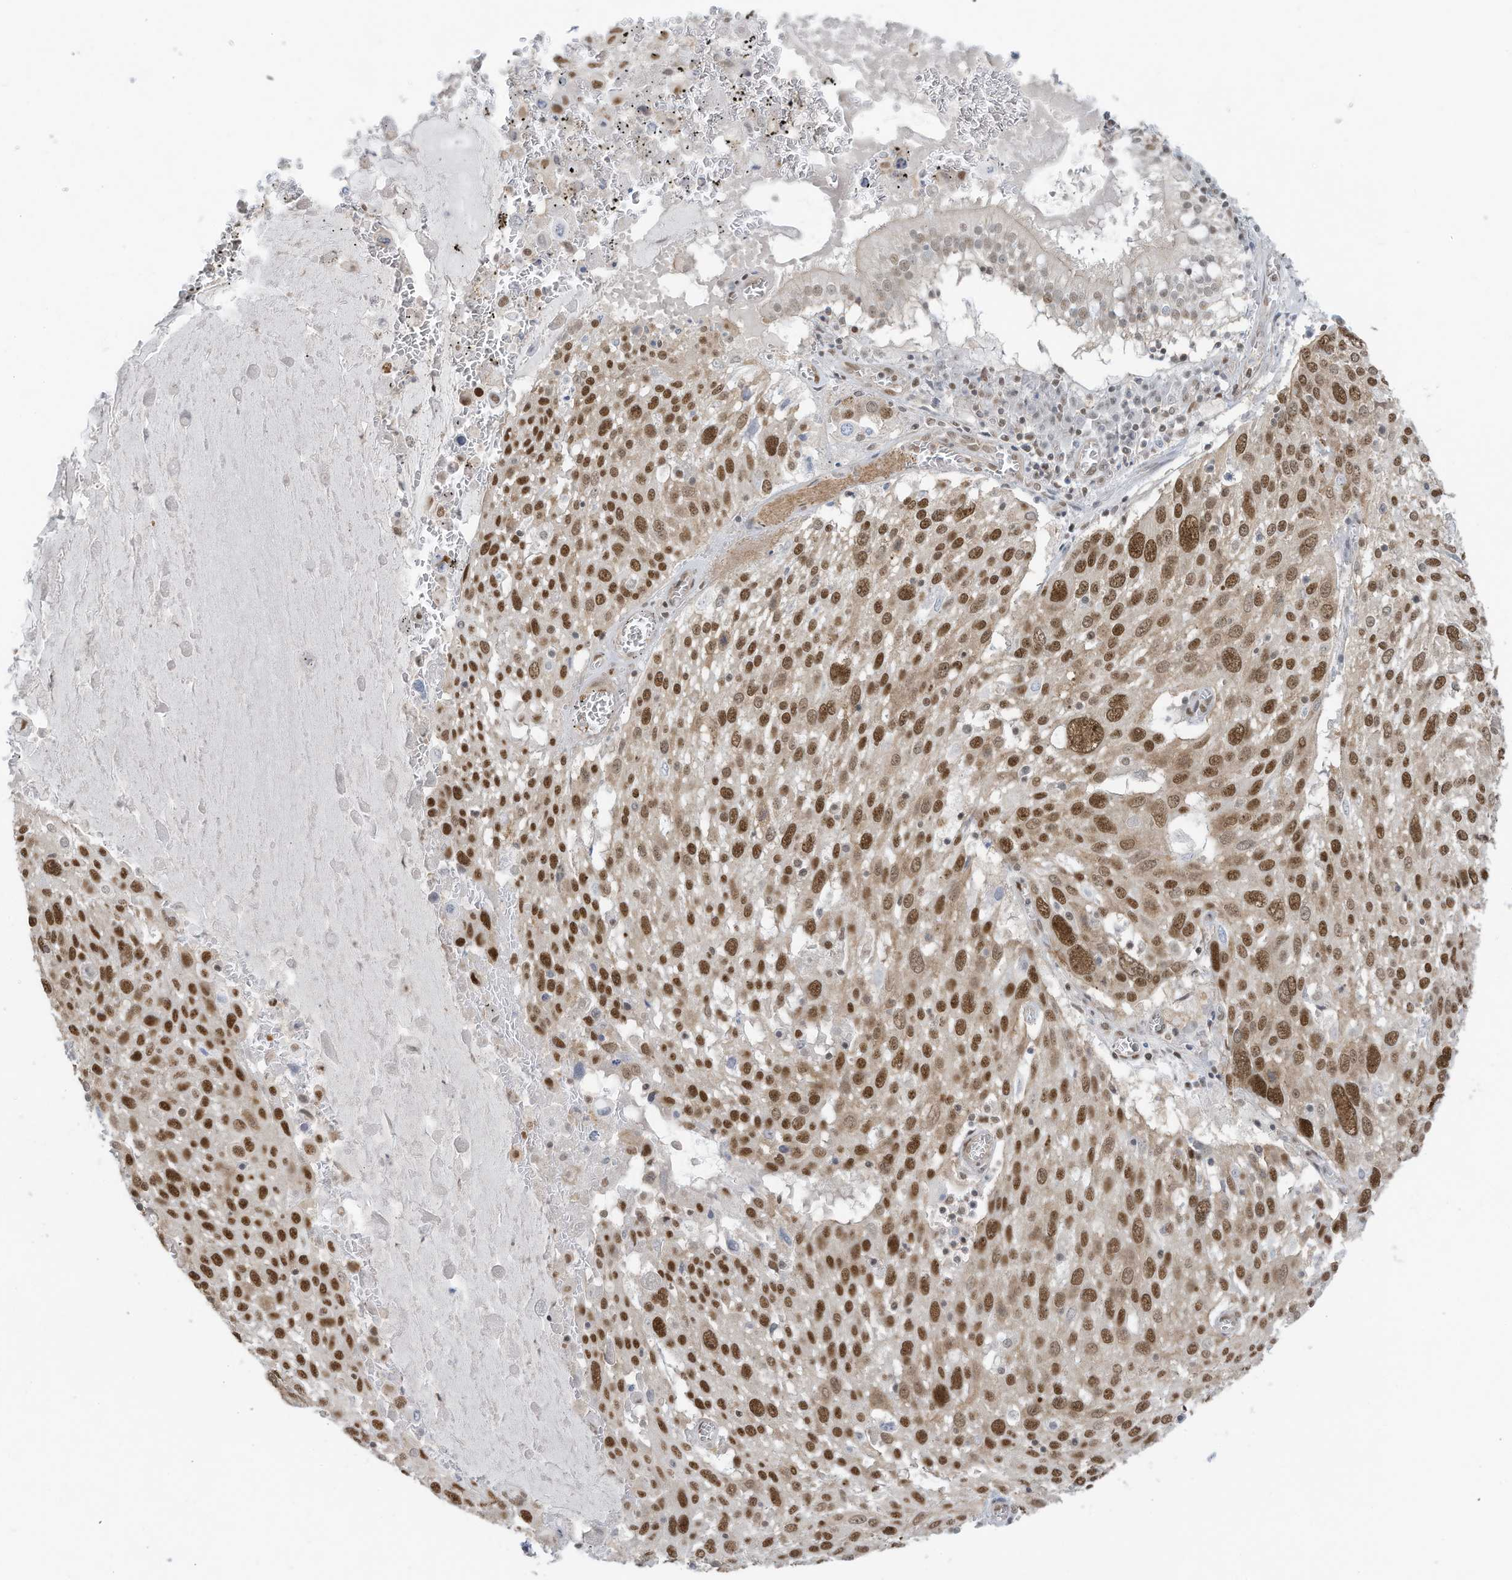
{"staining": {"intensity": "strong", "quantity": ">75%", "location": "nuclear"}, "tissue": "lung cancer", "cell_type": "Tumor cells", "image_type": "cancer", "snomed": [{"axis": "morphology", "description": "Squamous cell carcinoma, NOS"}, {"axis": "topography", "description": "Lung"}], "caption": "A brown stain shows strong nuclear expression of a protein in human lung cancer (squamous cell carcinoma) tumor cells.", "gene": "DBR1", "patient": {"sex": "male", "age": 65}}